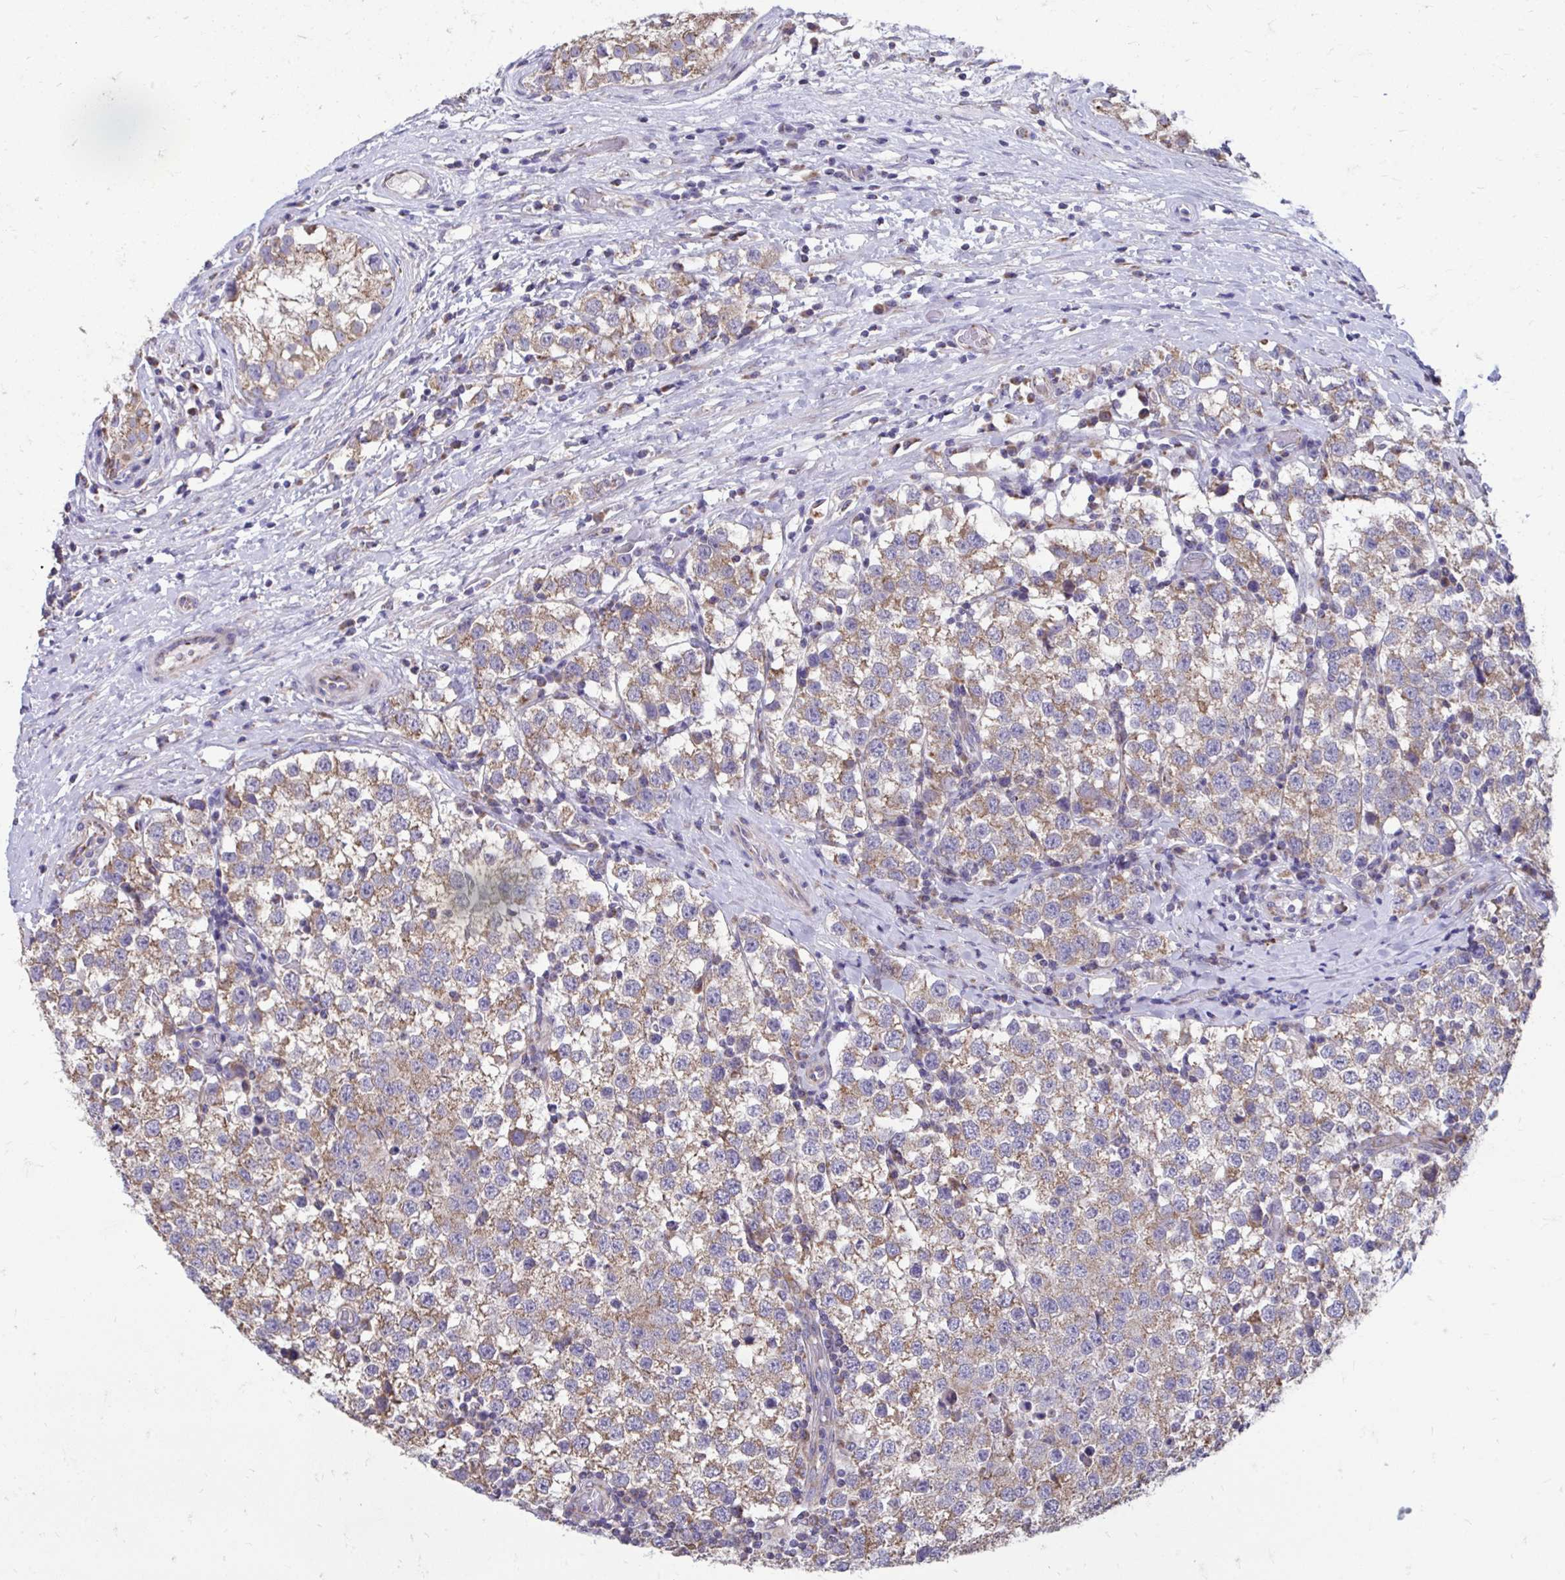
{"staining": {"intensity": "moderate", "quantity": ">75%", "location": "cytoplasmic/membranous"}, "tissue": "testis cancer", "cell_type": "Tumor cells", "image_type": "cancer", "snomed": [{"axis": "morphology", "description": "Seminoma, NOS"}, {"axis": "topography", "description": "Testis"}], "caption": "Immunohistochemical staining of testis cancer (seminoma) shows moderate cytoplasmic/membranous protein expression in about >75% of tumor cells. The protein of interest is stained brown, and the nuclei are stained in blue (DAB IHC with brightfield microscopy, high magnification).", "gene": "LINGO4", "patient": {"sex": "male", "age": 34}}